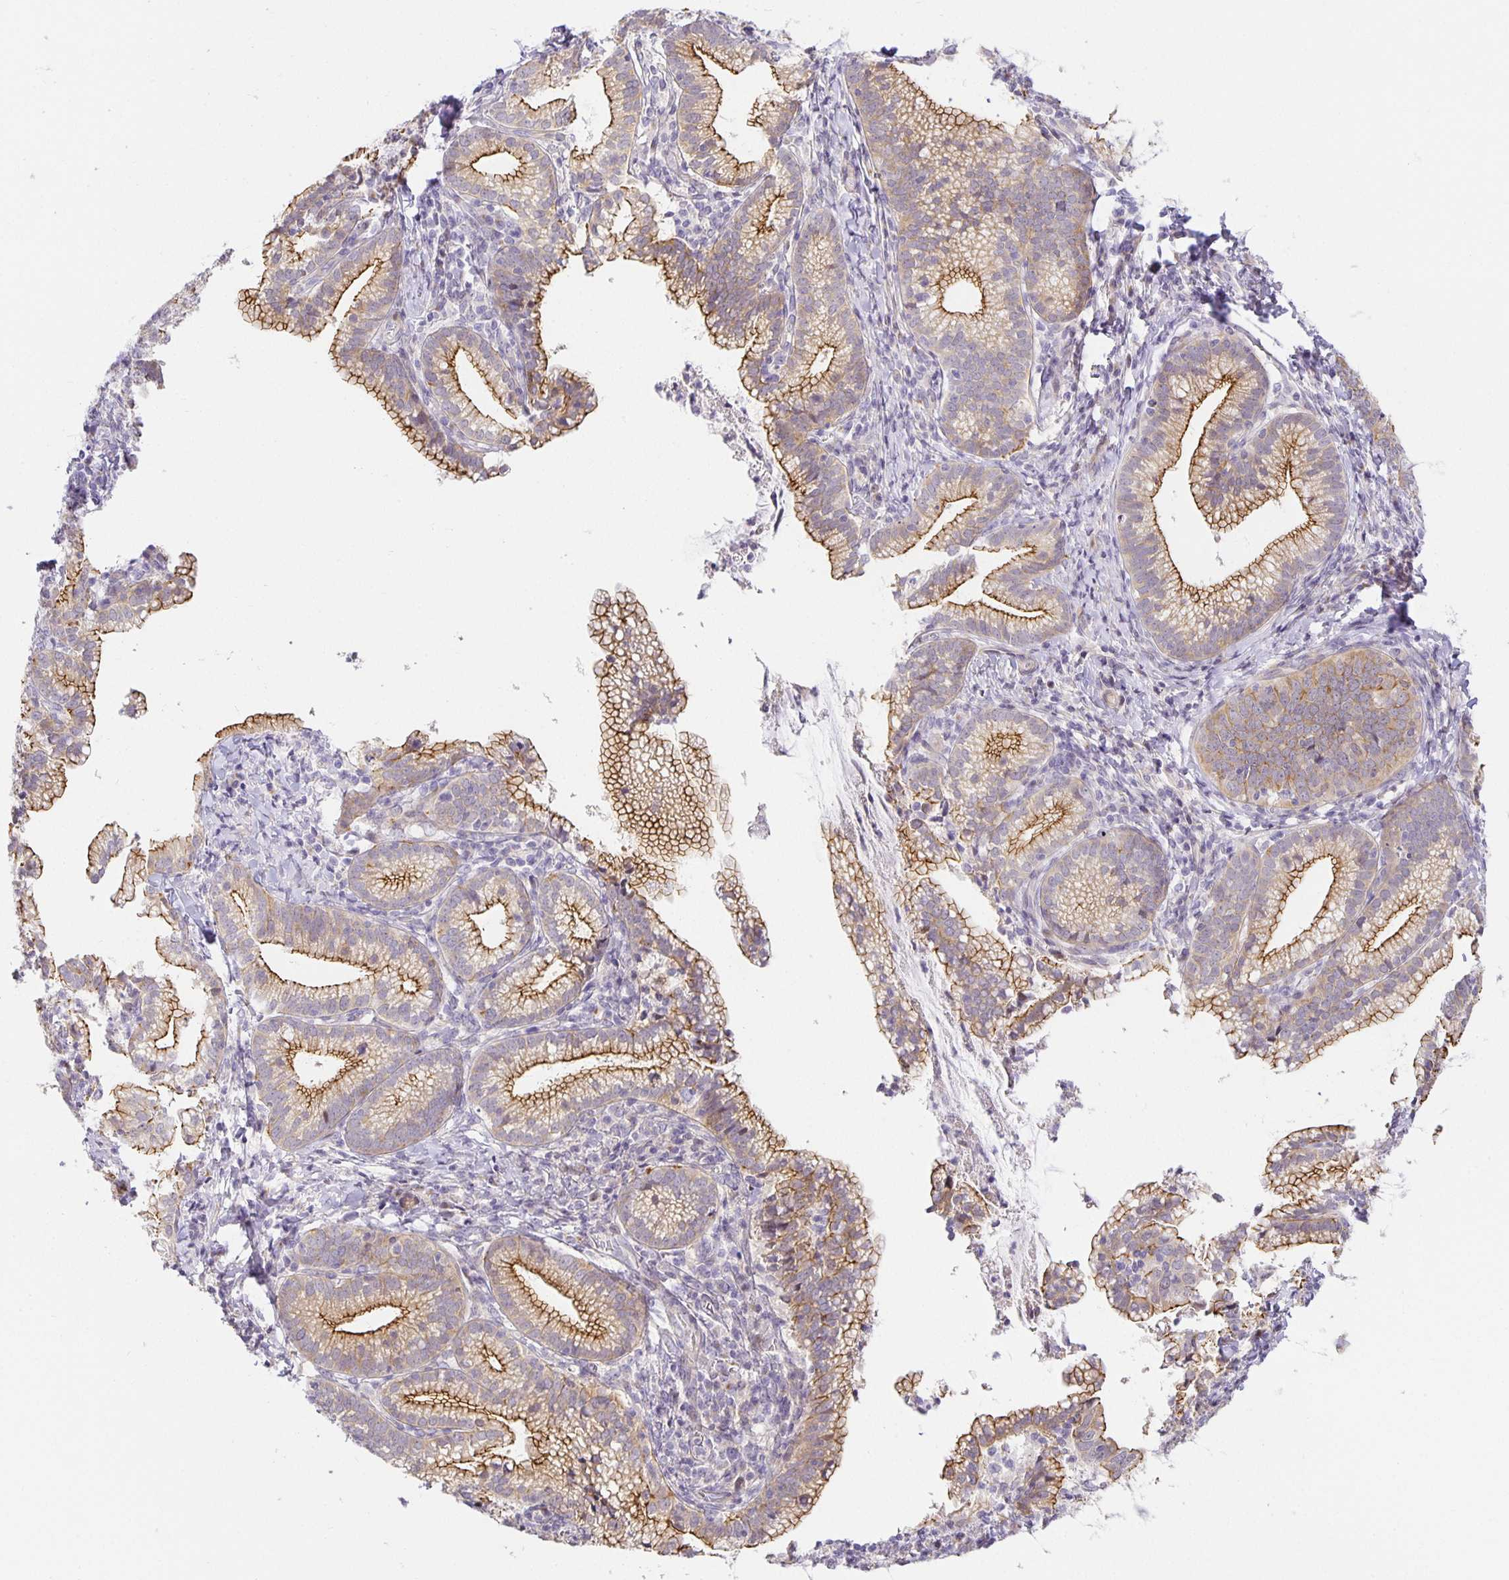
{"staining": {"intensity": "moderate", "quantity": "25%-75%", "location": "cytoplasmic/membranous"}, "tissue": "cervical cancer", "cell_type": "Tumor cells", "image_type": "cancer", "snomed": [{"axis": "morphology", "description": "Normal tissue, NOS"}, {"axis": "morphology", "description": "Adenocarcinoma, NOS"}, {"axis": "topography", "description": "Cervix"}], "caption": "The photomicrograph reveals a brown stain indicating the presence of a protein in the cytoplasmic/membranous of tumor cells in adenocarcinoma (cervical). Nuclei are stained in blue.", "gene": "TJP3", "patient": {"sex": "female", "age": 44}}